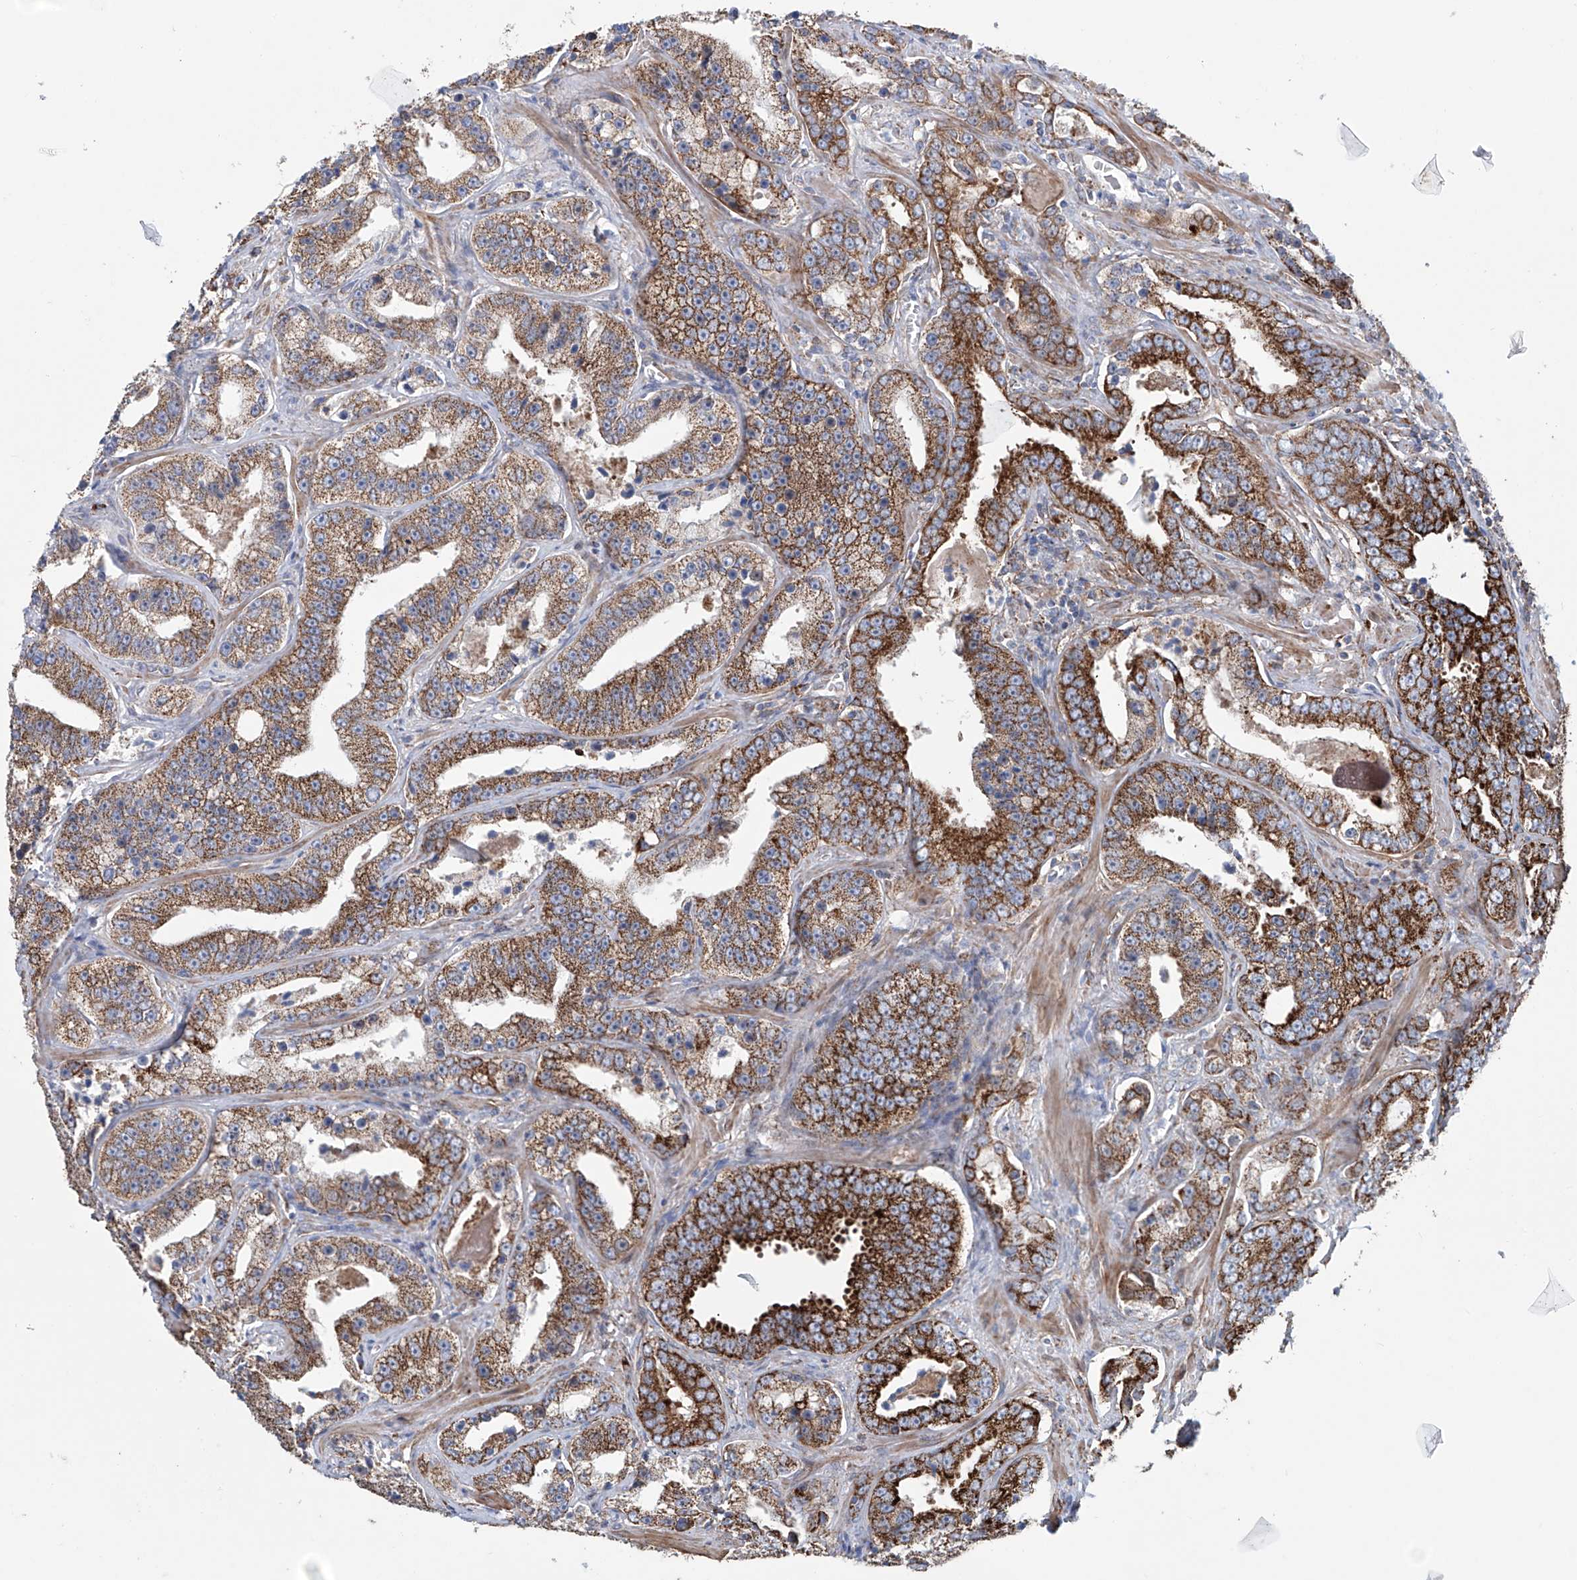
{"staining": {"intensity": "strong", "quantity": ">75%", "location": "cytoplasmic/membranous"}, "tissue": "prostate cancer", "cell_type": "Tumor cells", "image_type": "cancer", "snomed": [{"axis": "morphology", "description": "Adenocarcinoma, High grade"}, {"axis": "topography", "description": "Prostate"}], "caption": "Immunohistochemistry image of human adenocarcinoma (high-grade) (prostate) stained for a protein (brown), which displays high levels of strong cytoplasmic/membranous positivity in about >75% of tumor cells.", "gene": "ALDH6A1", "patient": {"sex": "male", "age": 62}}